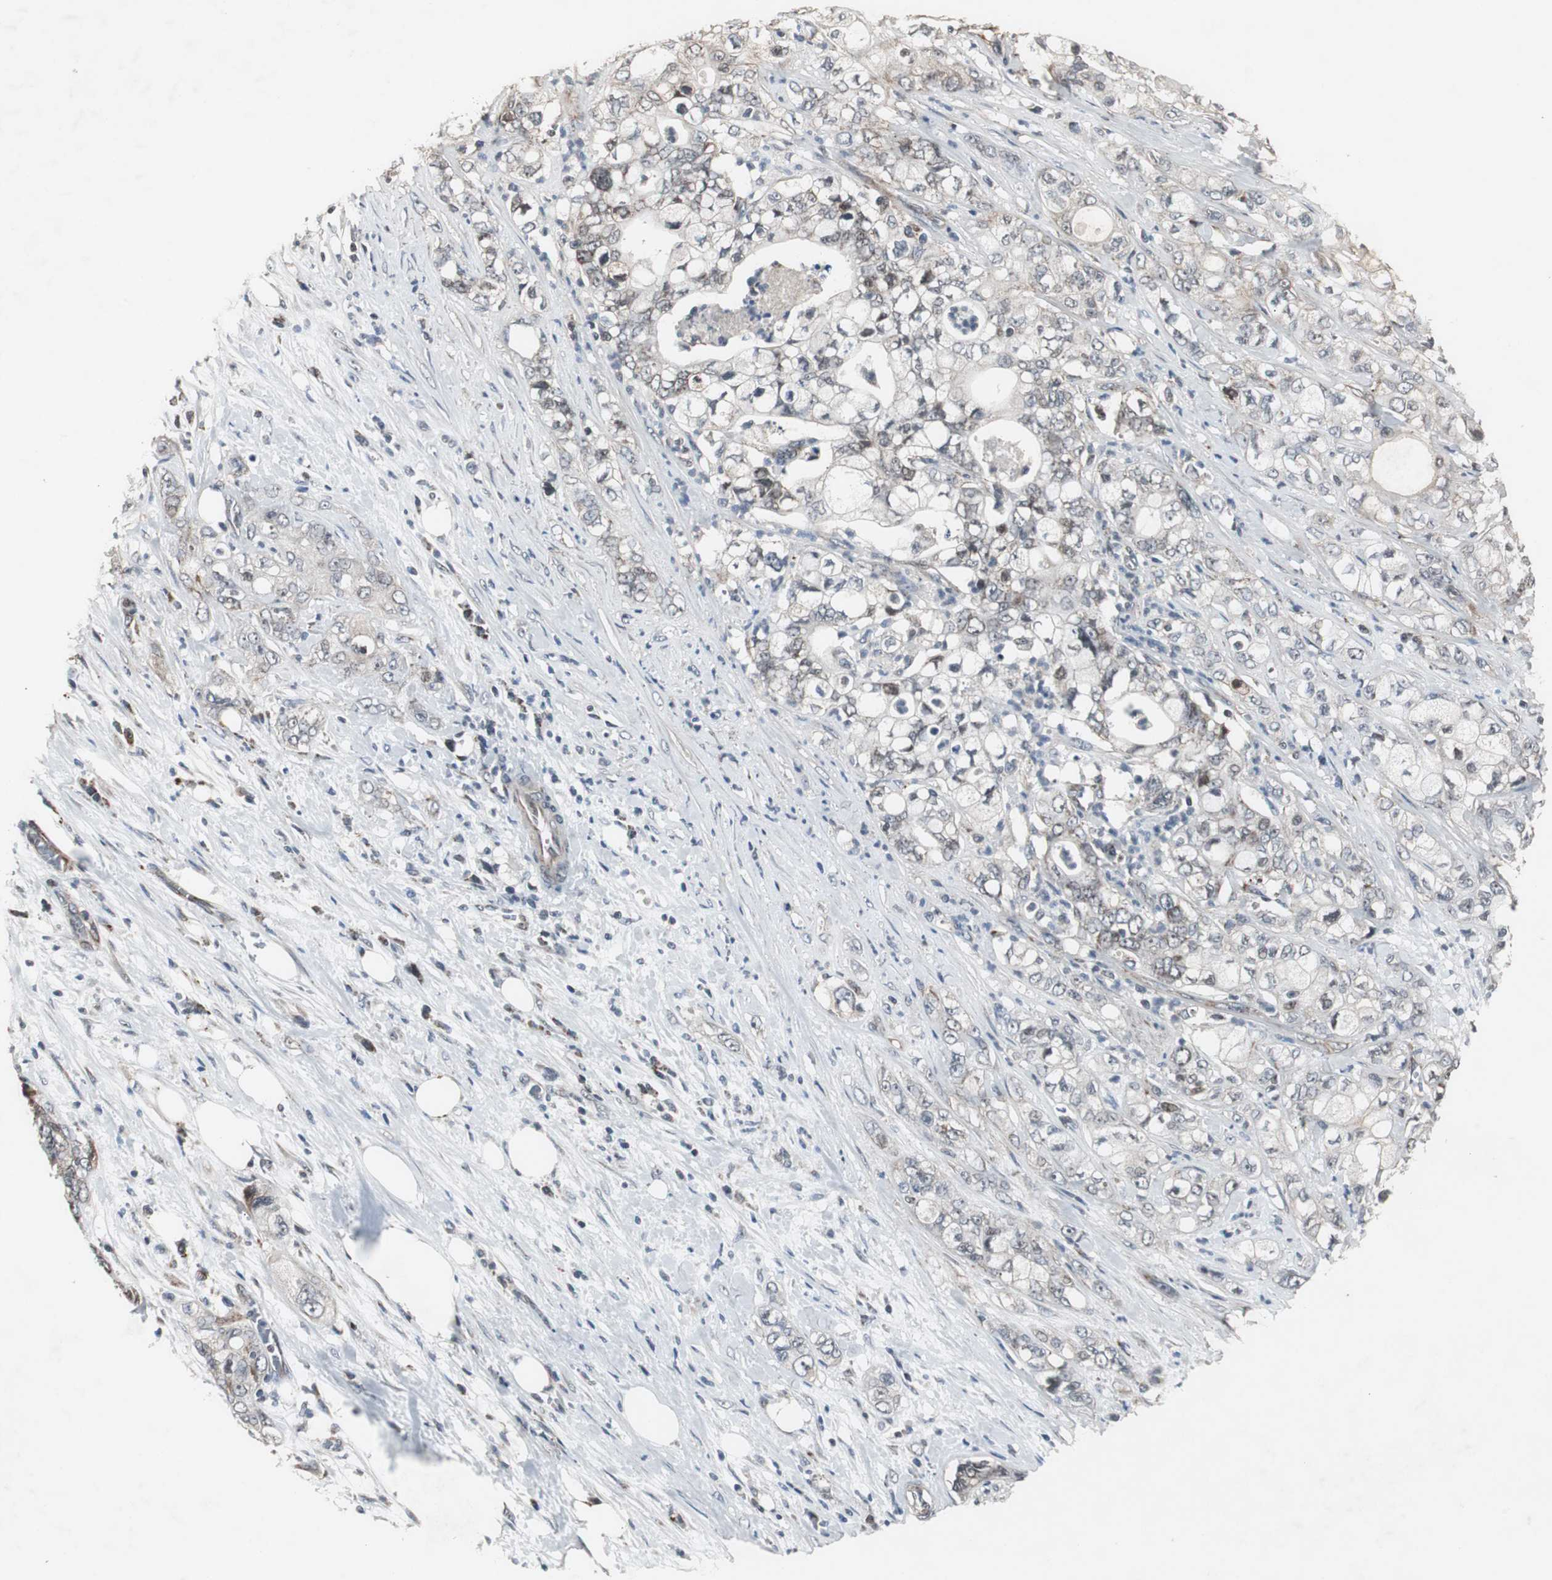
{"staining": {"intensity": "weak", "quantity": "<25%", "location": "cytoplasmic/membranous"}, "tissue": "pancreatic cancer", "cell_type": "Tumor cells", "image_type": "cancer", "snomed": [{"axis": "morphology", "description": "Adenocarcinoma, NOS"}, {"axis": "topography", "description": "Pancreas"}], "caption": "IHC micrograph of pancreatic cancer (adenocarcinoma) stained for a protein (brown), which demonstrates no positivity in tumor cells.", "gene": "MRPL40", "patient": {"sex": "male", "age": 70}}